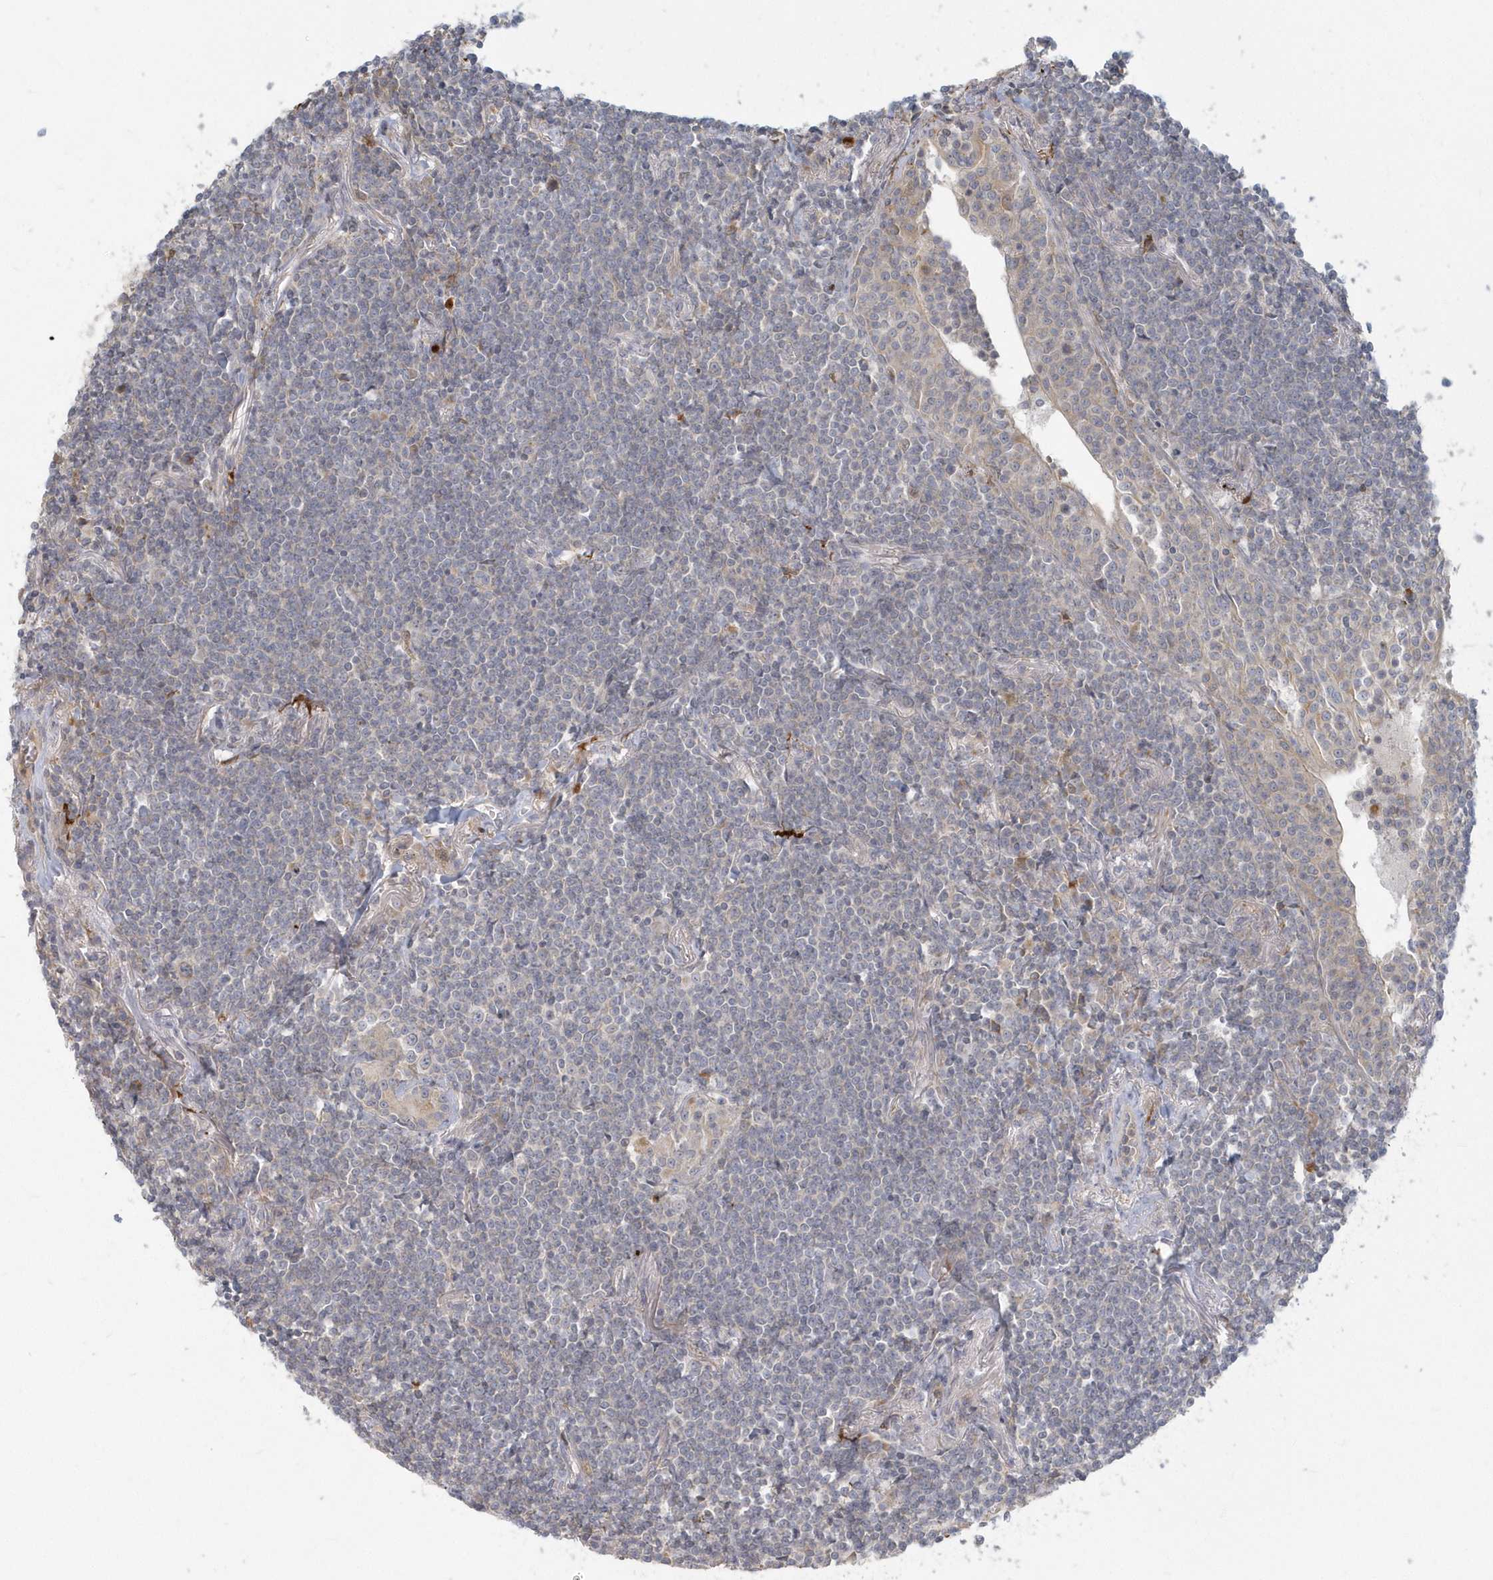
{"staining": {"intensity": "negative", "quantity": "none", "location": "none"}, "tissue": "lymphoma", "cell_type": "Tumor cells", "image_type": "cancer", "snomed": [{"axis": "morphology", "description": "Malignant lymphoma, non-Hodgkin's type, Low grade"}, {"axis": "topography", "description": "Lung"}], "caption": "The photomicrograph exhibits no significant positivity in tumor cells of lymphoma.", "gene": "NAPB", "patient": {"sex": "female", "age": 71}}